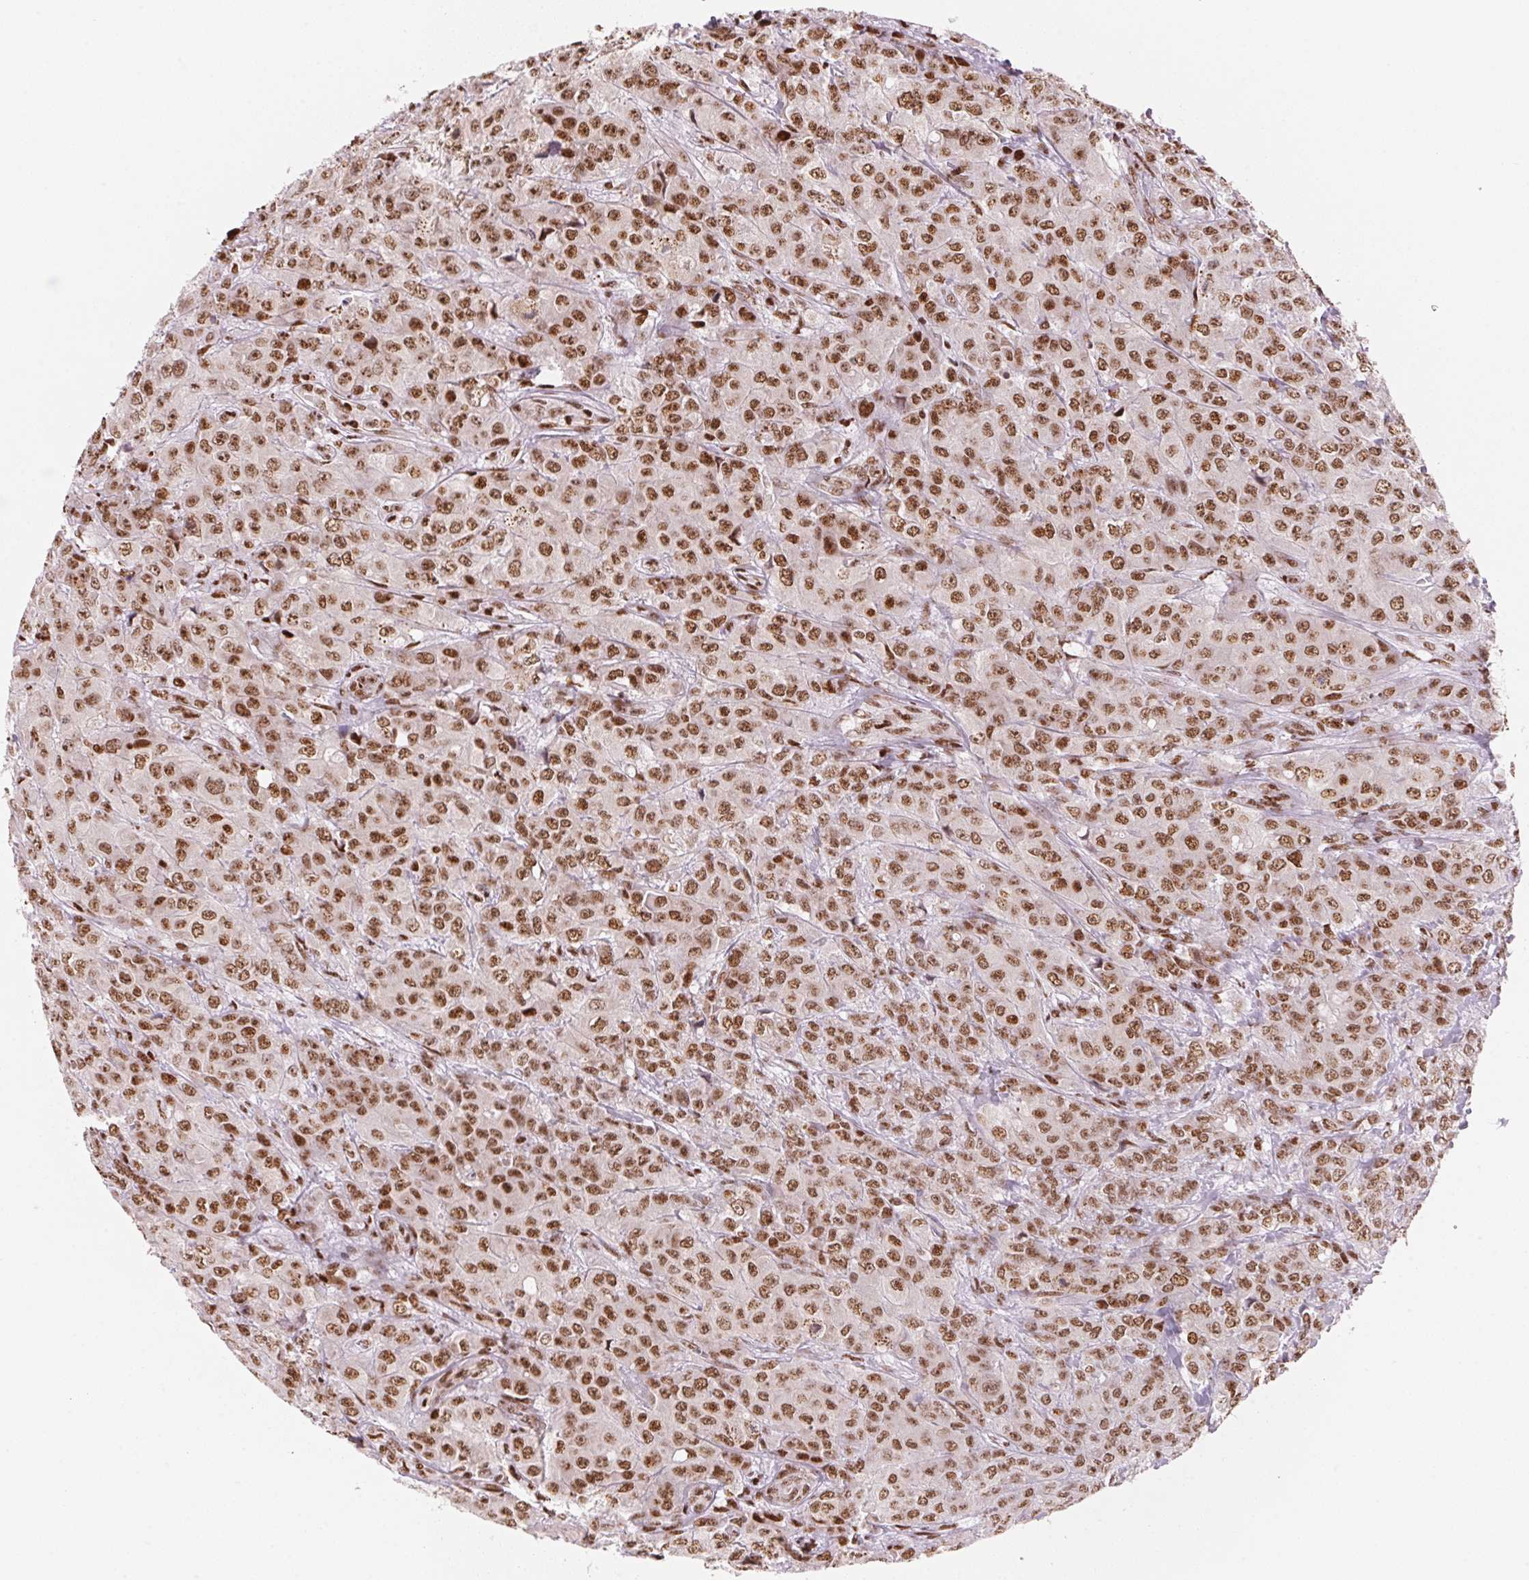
{"staining": {"intensity": "strong", "quantity": ">75%", "location": "nuclear"}, "tissue": "breast cancer", "cell_type": "Tumor cells", "image_type": "cancer", "snomed": [{"axis": "morphology", "description": "Normal tissue, NOS"}, {"axis": "morphology", "description": "Duct carcinoma"}, {"axis": "topography", "description": "Breast"}], "caption": "Infiltrating ductal carcinoma (breast) stained for a protein (brown) reveals strong nuclear positive staining in about >75% of tumor cells.", "gene": "NXF1", "patient": {"sex": "female", "age": 43}}